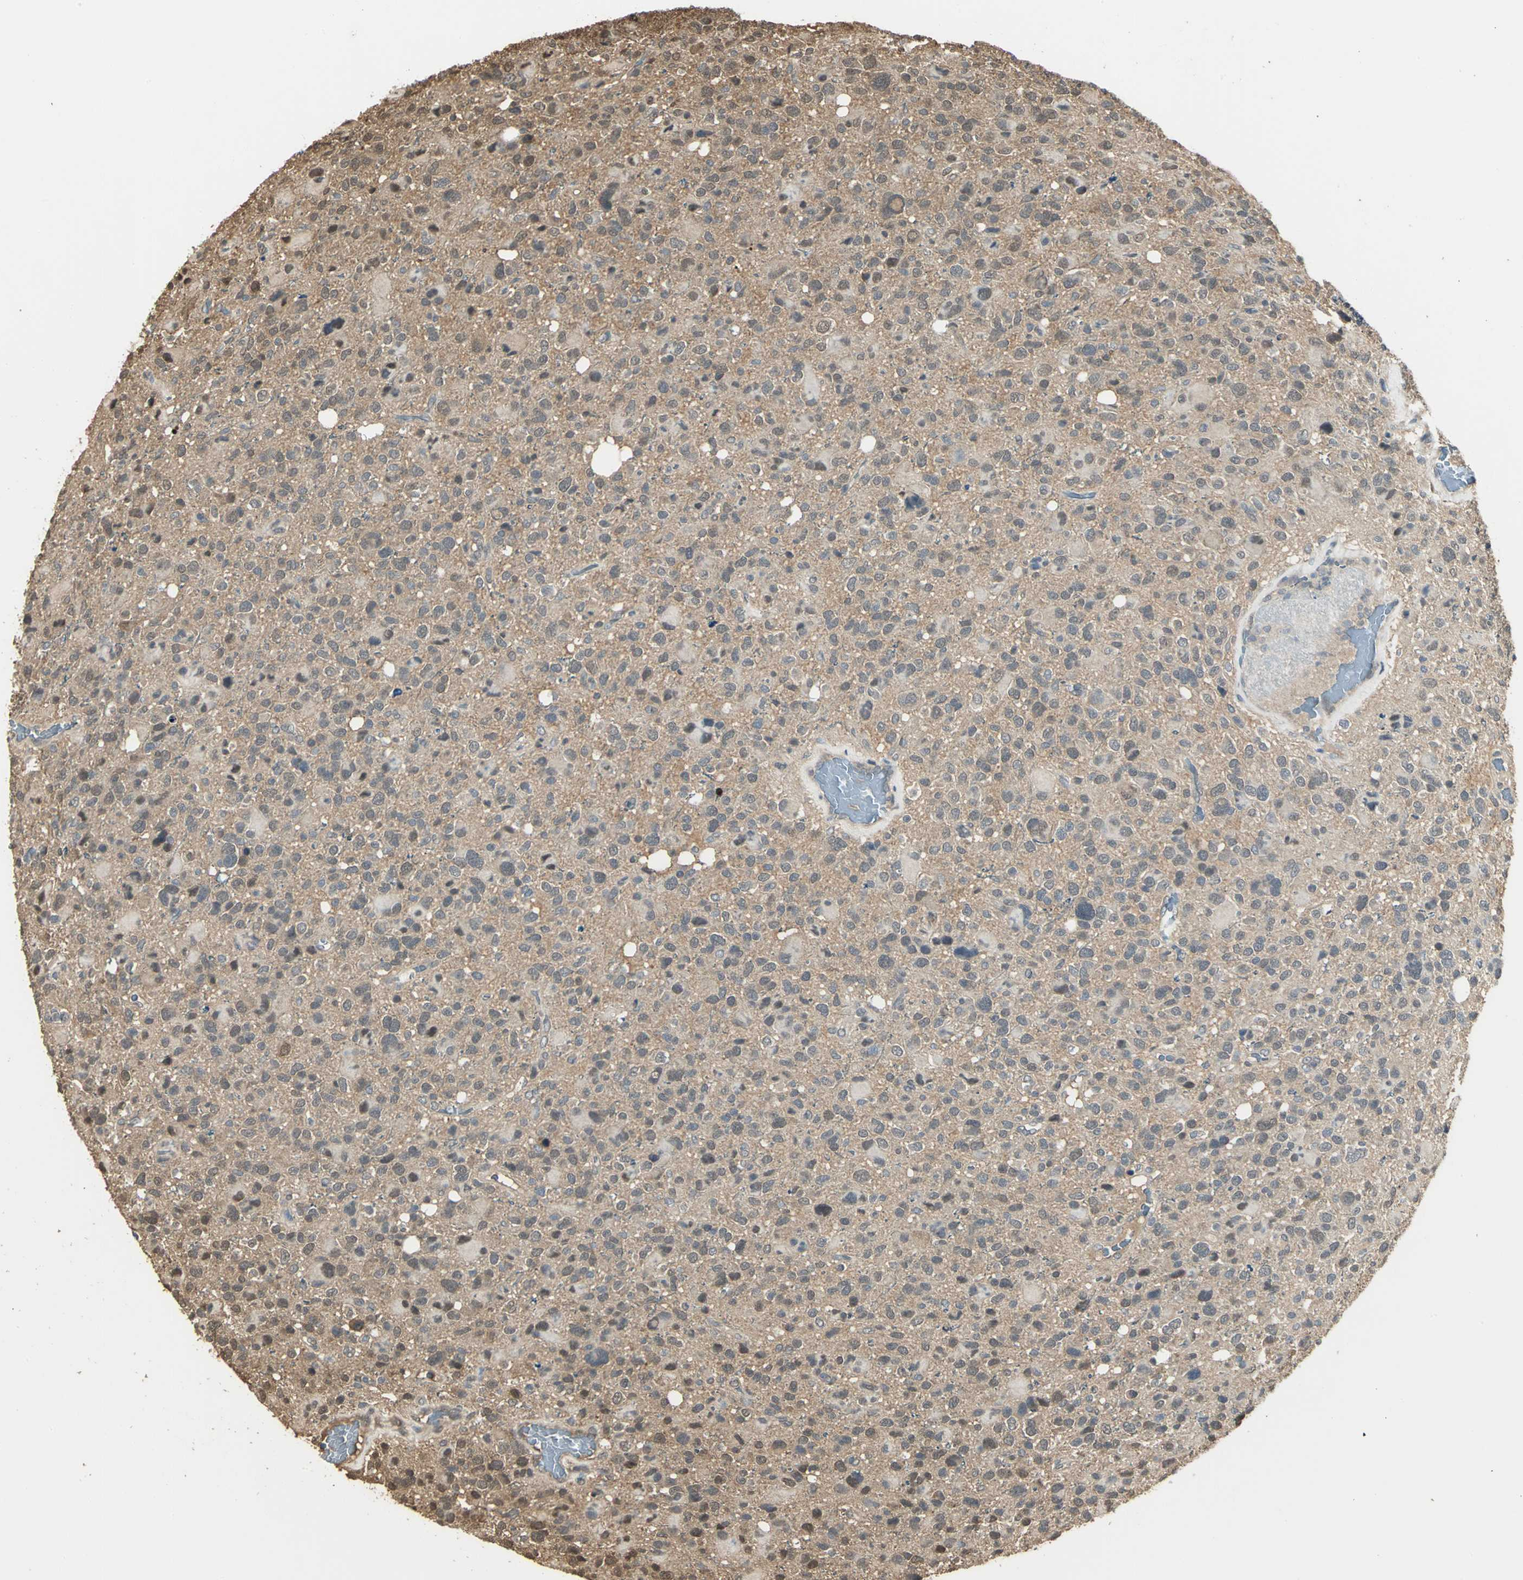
{"staining": {"intensity": "moderate", "quantity": ">75%", "location": "cytoplasmic/membranous,nuclear"}, "tissue": "glioma", "cell_type": "Tumor cells", "image_type": "cancer", "snomed": [{"axis": "morphology", "description": "Glioma, malignant, High grade"}, {"axis": "topography", "description": "Brain"}], "caption": "Immunohistochemistry (IHC) histopathology image of human glioma stained for a protein (brown), which reveals medium levels of moderate cytoplasmic/membranous and nuclear staining in approximately >75% of tumor cells.", "gene": "PARK7", "patient": {"sex": "male", "age": 48}}